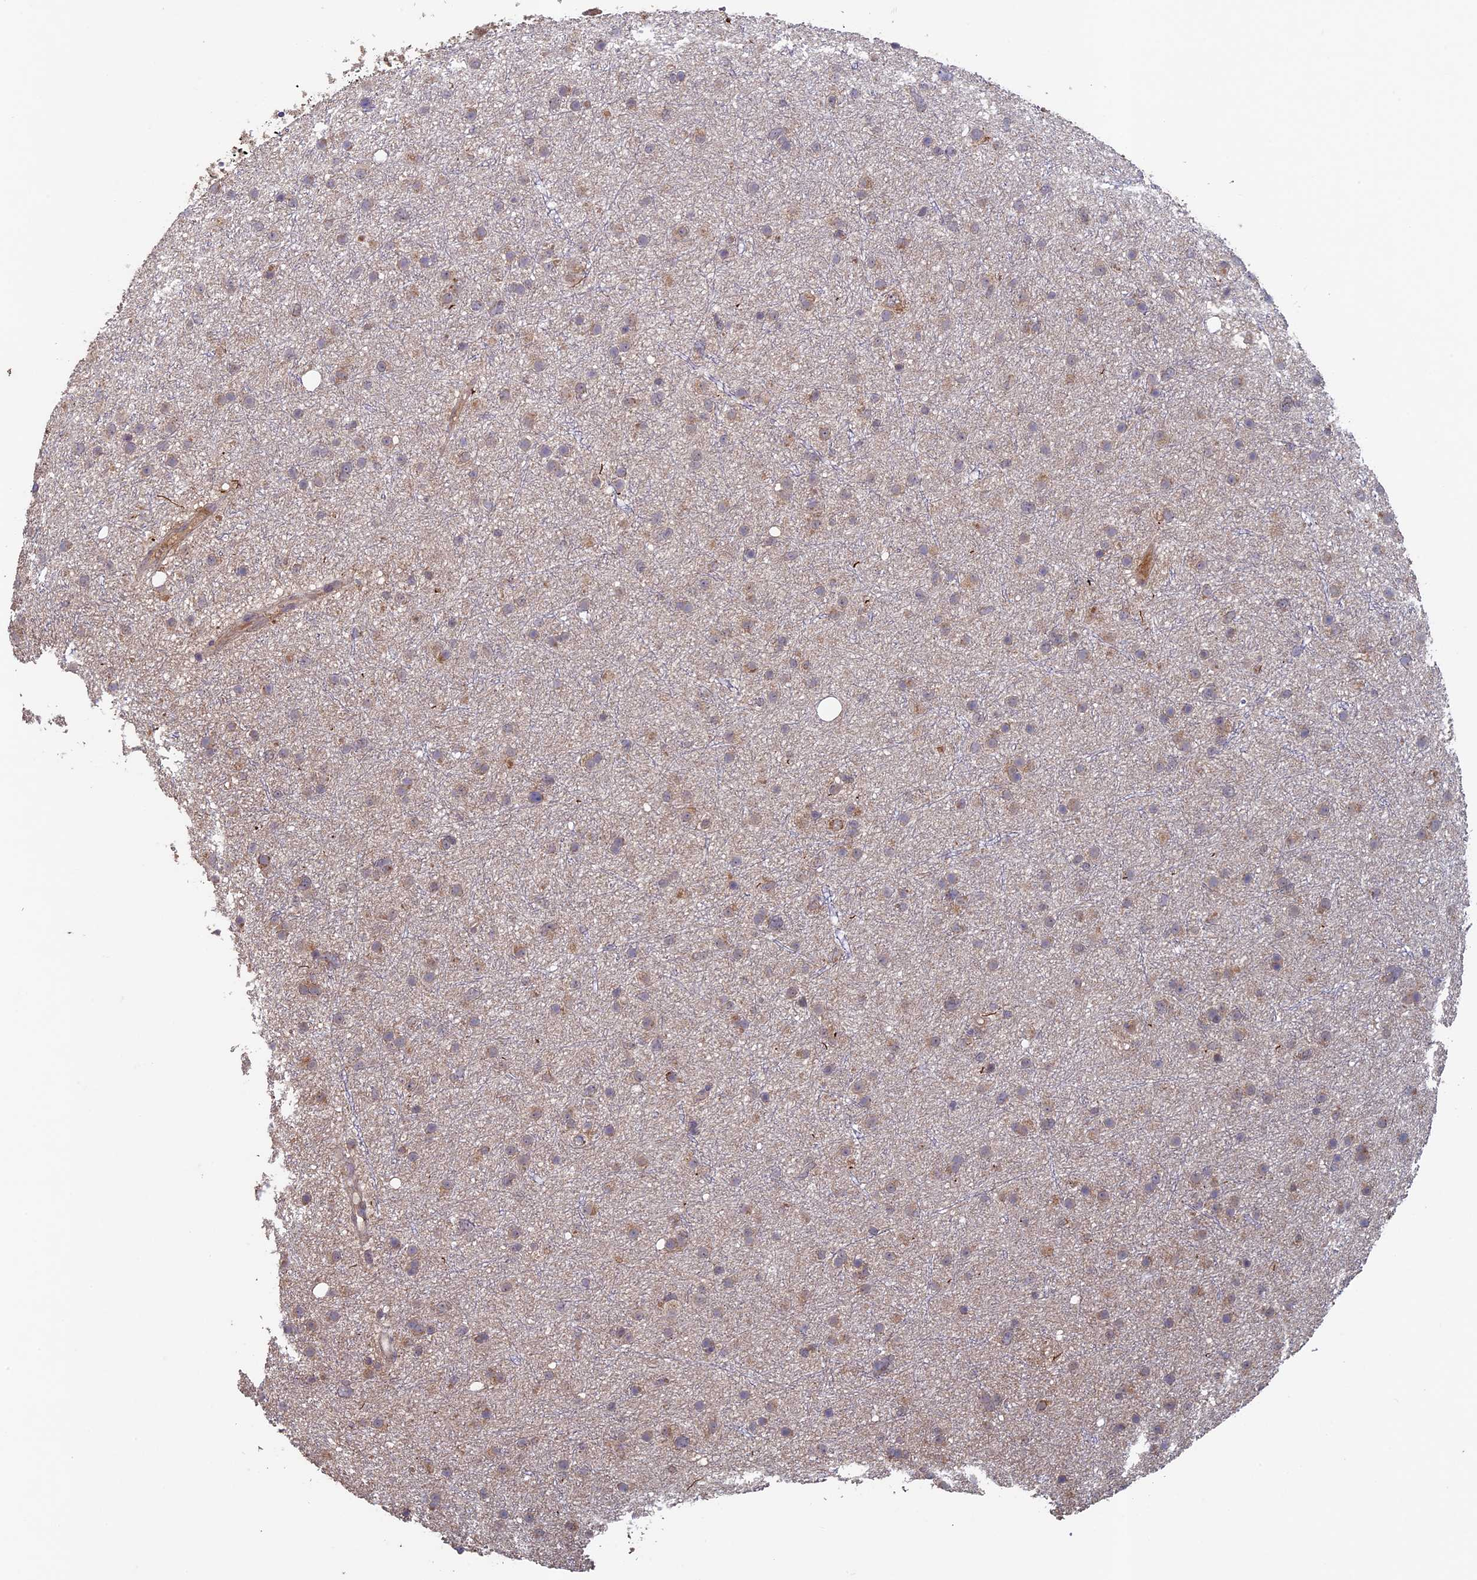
{"staining": {"intensity": "weak", "quantity": "25%-75%", "location": "cytoplasmic/membranous"}, "tissue": "glioma", "cell_type": "Tumor cells", "image_type": "cancer", "snomed": [{"axis": "morphology", "description": "Glioma, malignant, Low grade"}, {"axis": "topography", "description": "Cerebral cortex"}], "caption": "Protein staining of glioma tissue shows weak cytoplasmic/membranous positivity in approximately 25%-75% of tumor cells.", "gene": "RCCD1", "patient": {"sex": "female", "age": 39}}